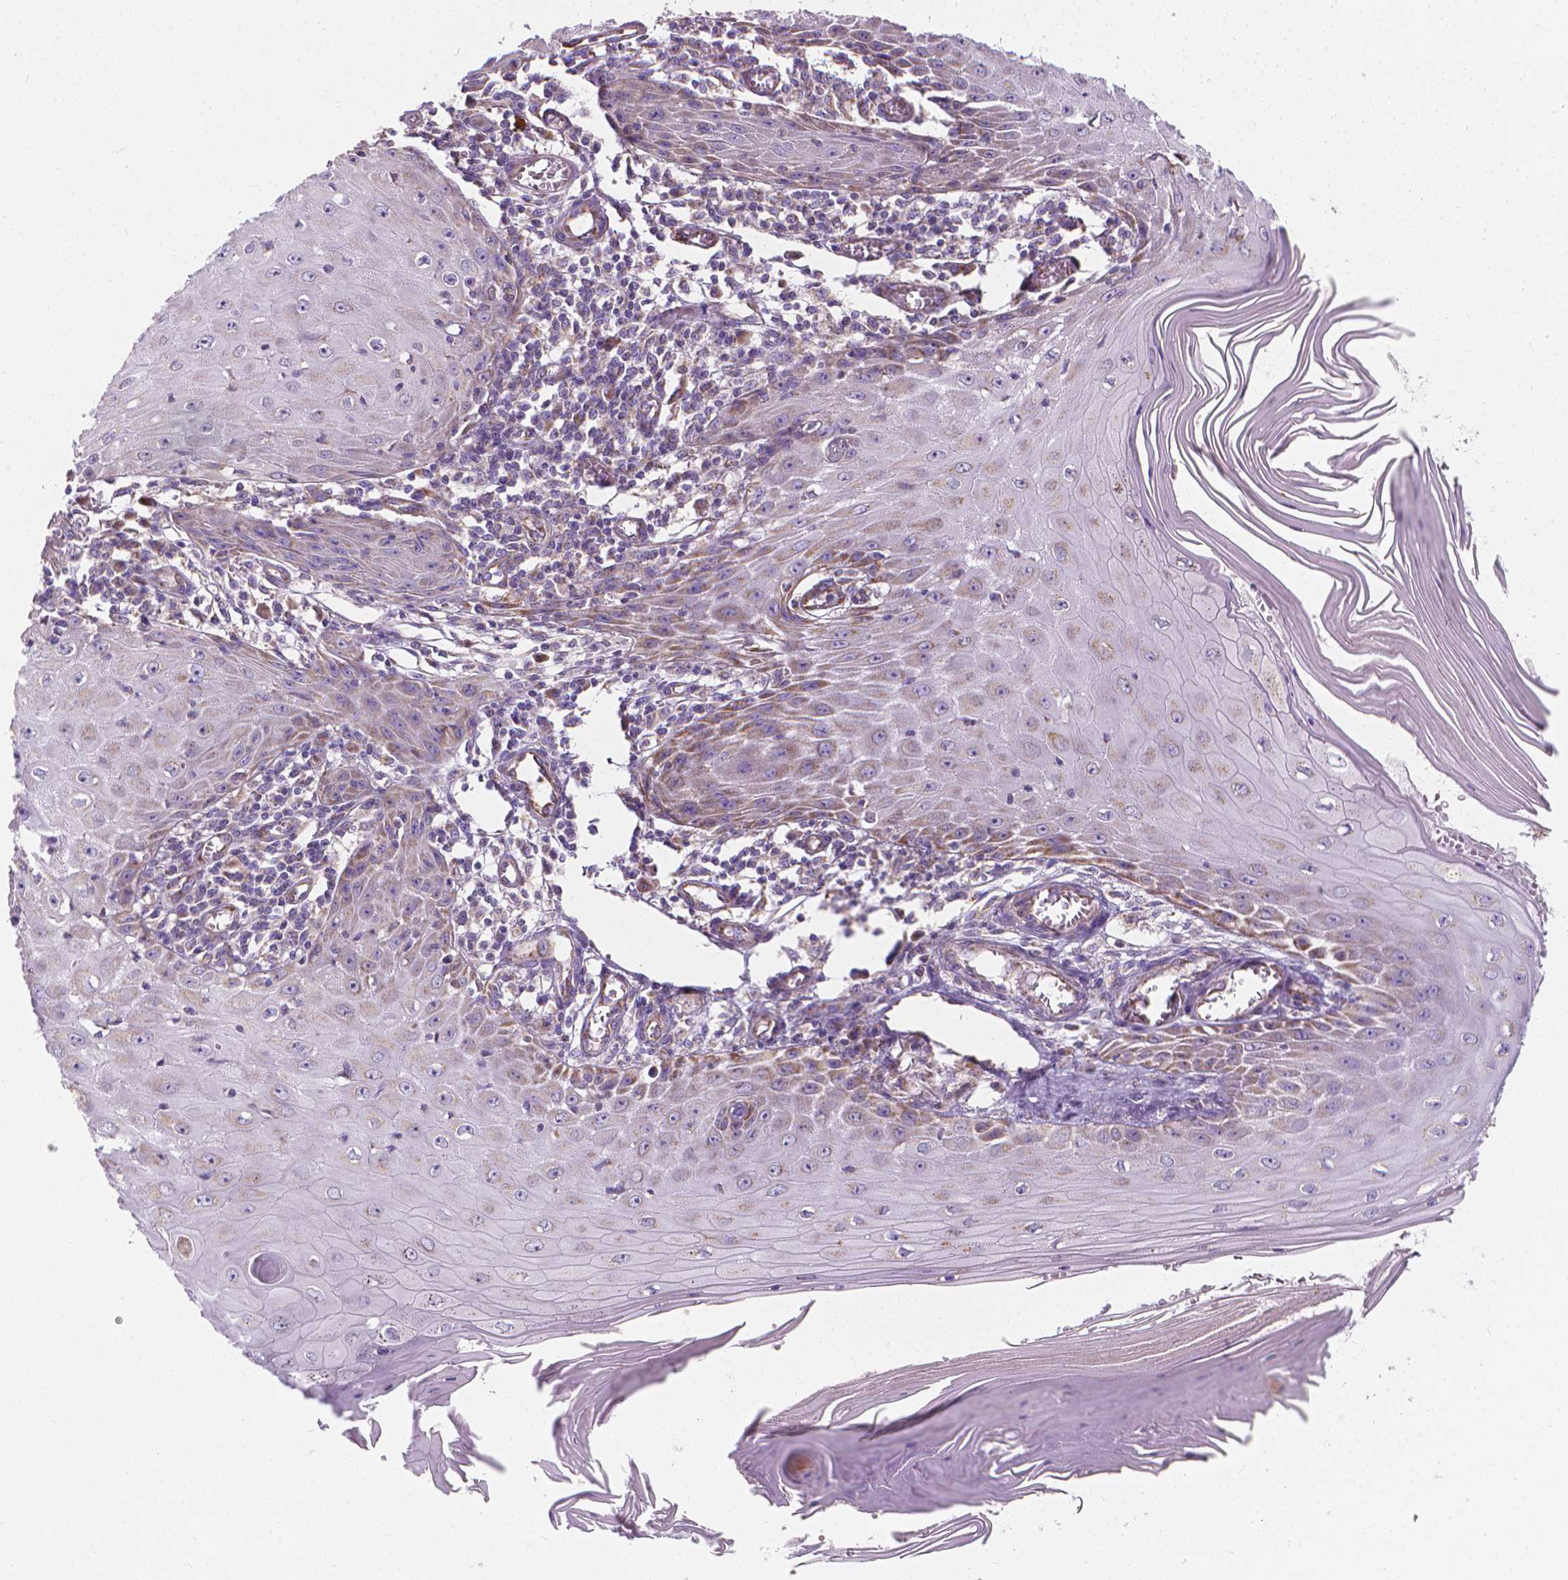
{"staining": {"intensity": "negative", "quantity": "none", "location": "none"}, "tissue": "skin cancer", "cell_type": "Tumor cells", "image_type": "cancer", "snomed": [{"axis": "morphology", "description": "Squamous cell carcinoma, NOS"}, {"axis": "topography", "description": "Skin"}], "caption": "Immunohistochemistry (IHC) micrograph of human squamous cell carcinoma (skin) stained for a protein (brown), which reveals no staining in tumor cells.", "gene": "SNCAIP", "patient": {"sex": "female", "age": 73}}